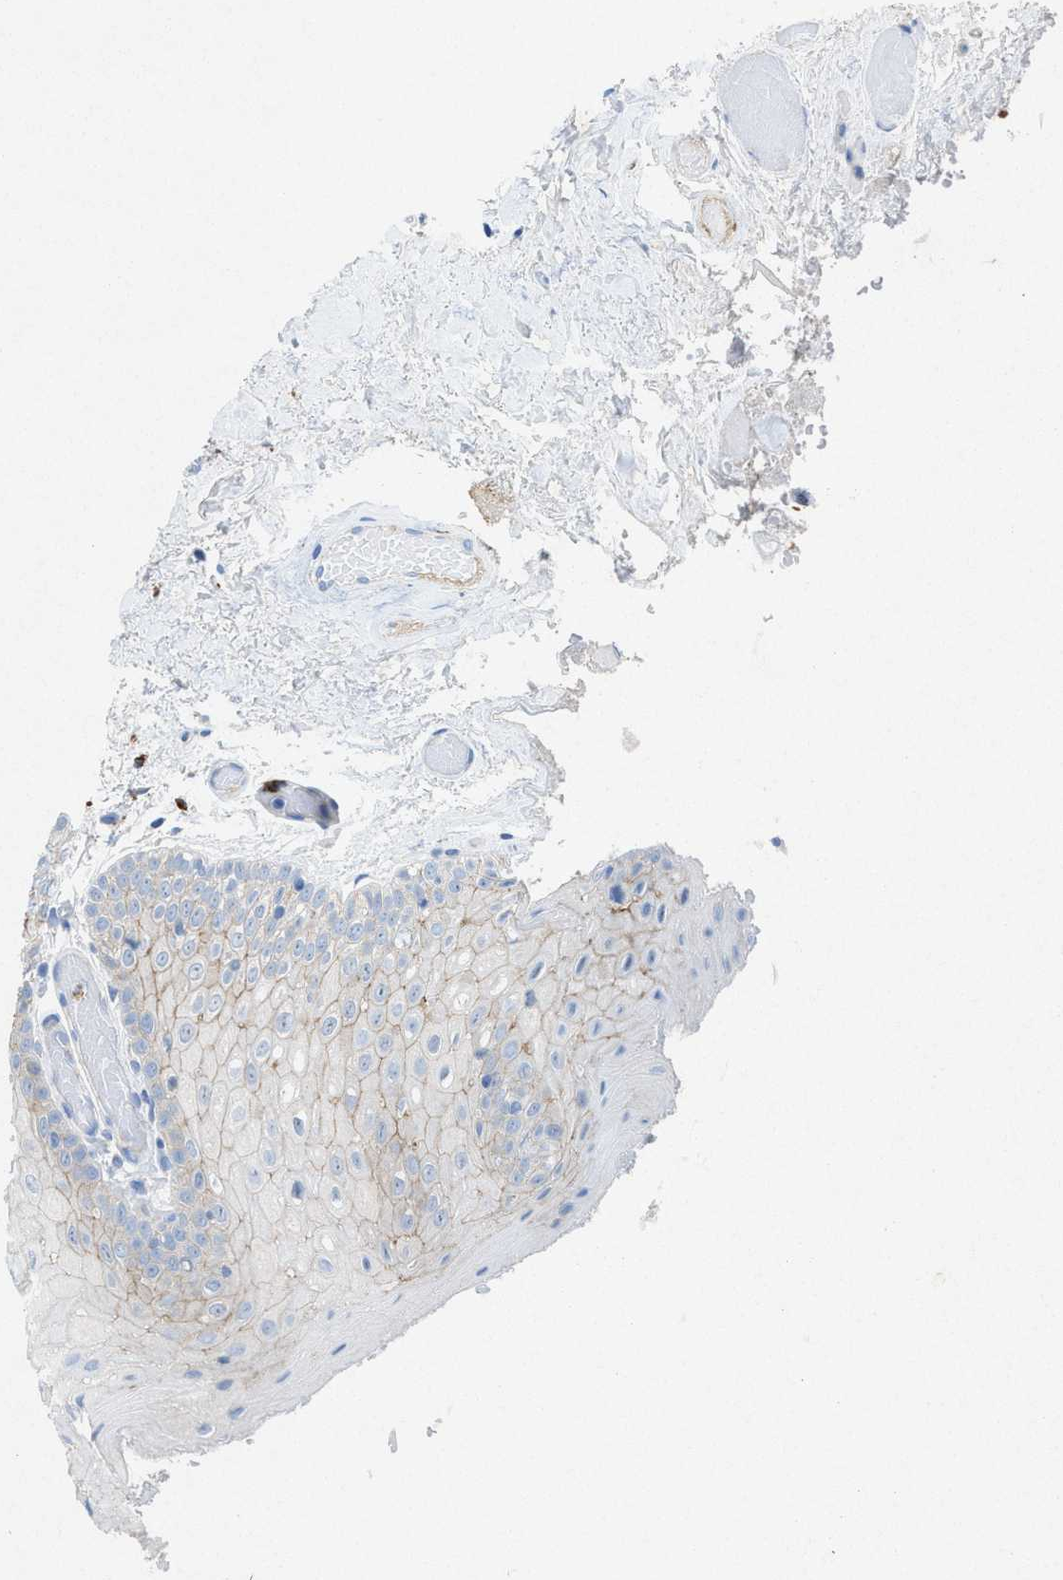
{"staining": {"intensity": "weak", "quantity": ">75%", "location": "cytoplasmic/membranous"}, "tissue": "oral mucosa", "cell_type": "Squamous epithelial cells", "image_type": "normal", "snomed": [{"axis": "morphology", "description": "Normal tissue, NOS"}, {"axis": "morphology", "description": "Squamous cell carcinoma, NOS"}, {"axis": "topography", "description": "Oral tissue"}, {"axis": "topography", "description": "Head-Neck"}], "caption": "Protein staining of normal oral mucosa reveals weak cytoplasmic/membranous expression in about >75% of squamous epithelial cells. The staining is performed using DAB brown chromogen to label protein expression. The nuclei are counter-stained blue using hematoxylin.", "gene": "CKLF", "patient": {"sex": "male", "age": 71}}